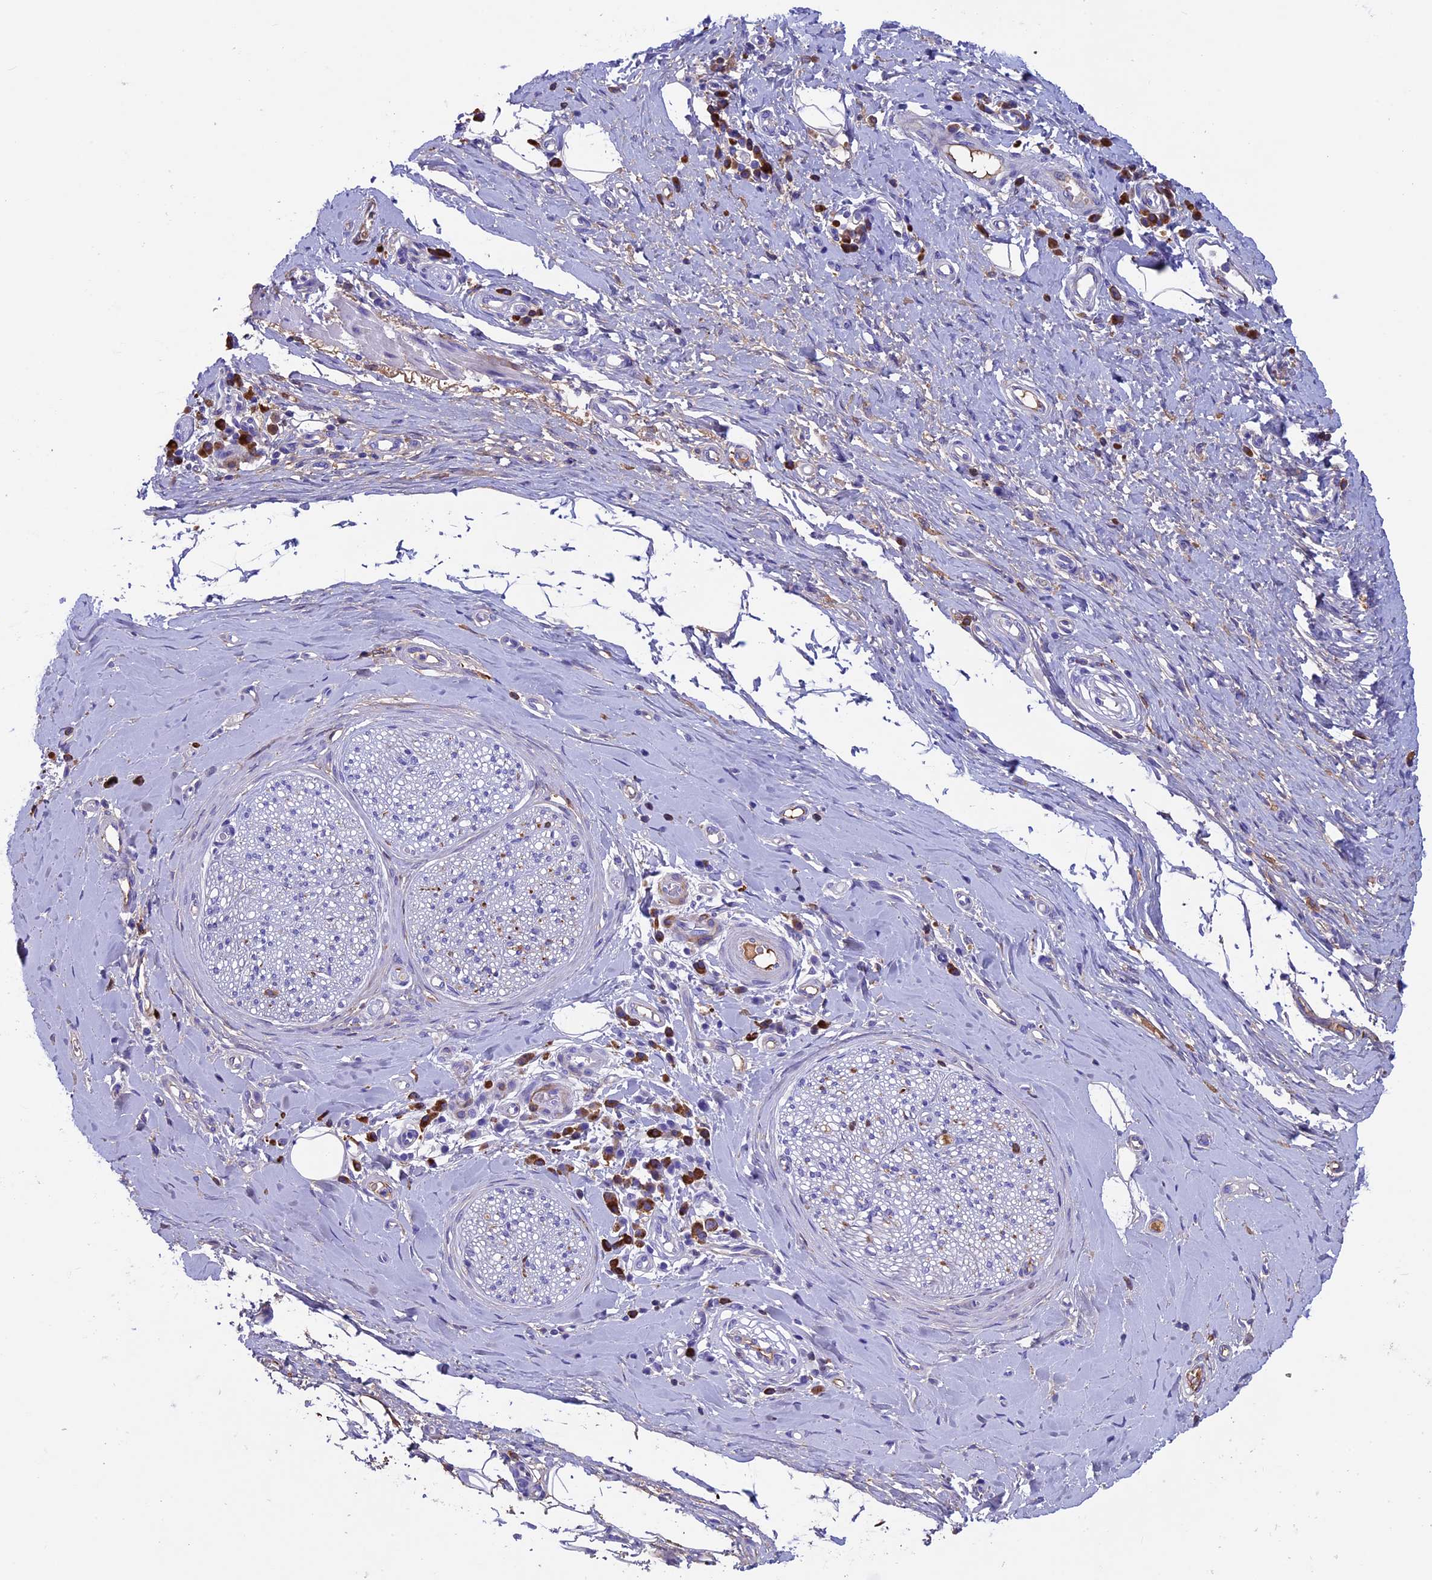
{"staining": {"intensity": "negative", "quantity": "none", "location": "none"}, "tissue": "adipose tissue", "cell_type": "Adipocytes", "image_type": "normal", "snomed": [{"axis": "morphology", "description": "Normal tissue, NOS"}, {"axis": "morphology", "description": "Adenocarcinoma, NOS"}, {"axis": "topography", "description": "Esophagus"}, {"axis": "topography", "description": "Stomach, upper"}, {"axis": "topography", "description": "Peripheral nerve tissue"}], "caption": "Immunohistochemistry photomicrograph of benign human adipose tissue stained for a protein (brown), which reveals no expression in adipocytes.", "gene": "IGSF6", "patient": {"sex": "male", "age": 62}}